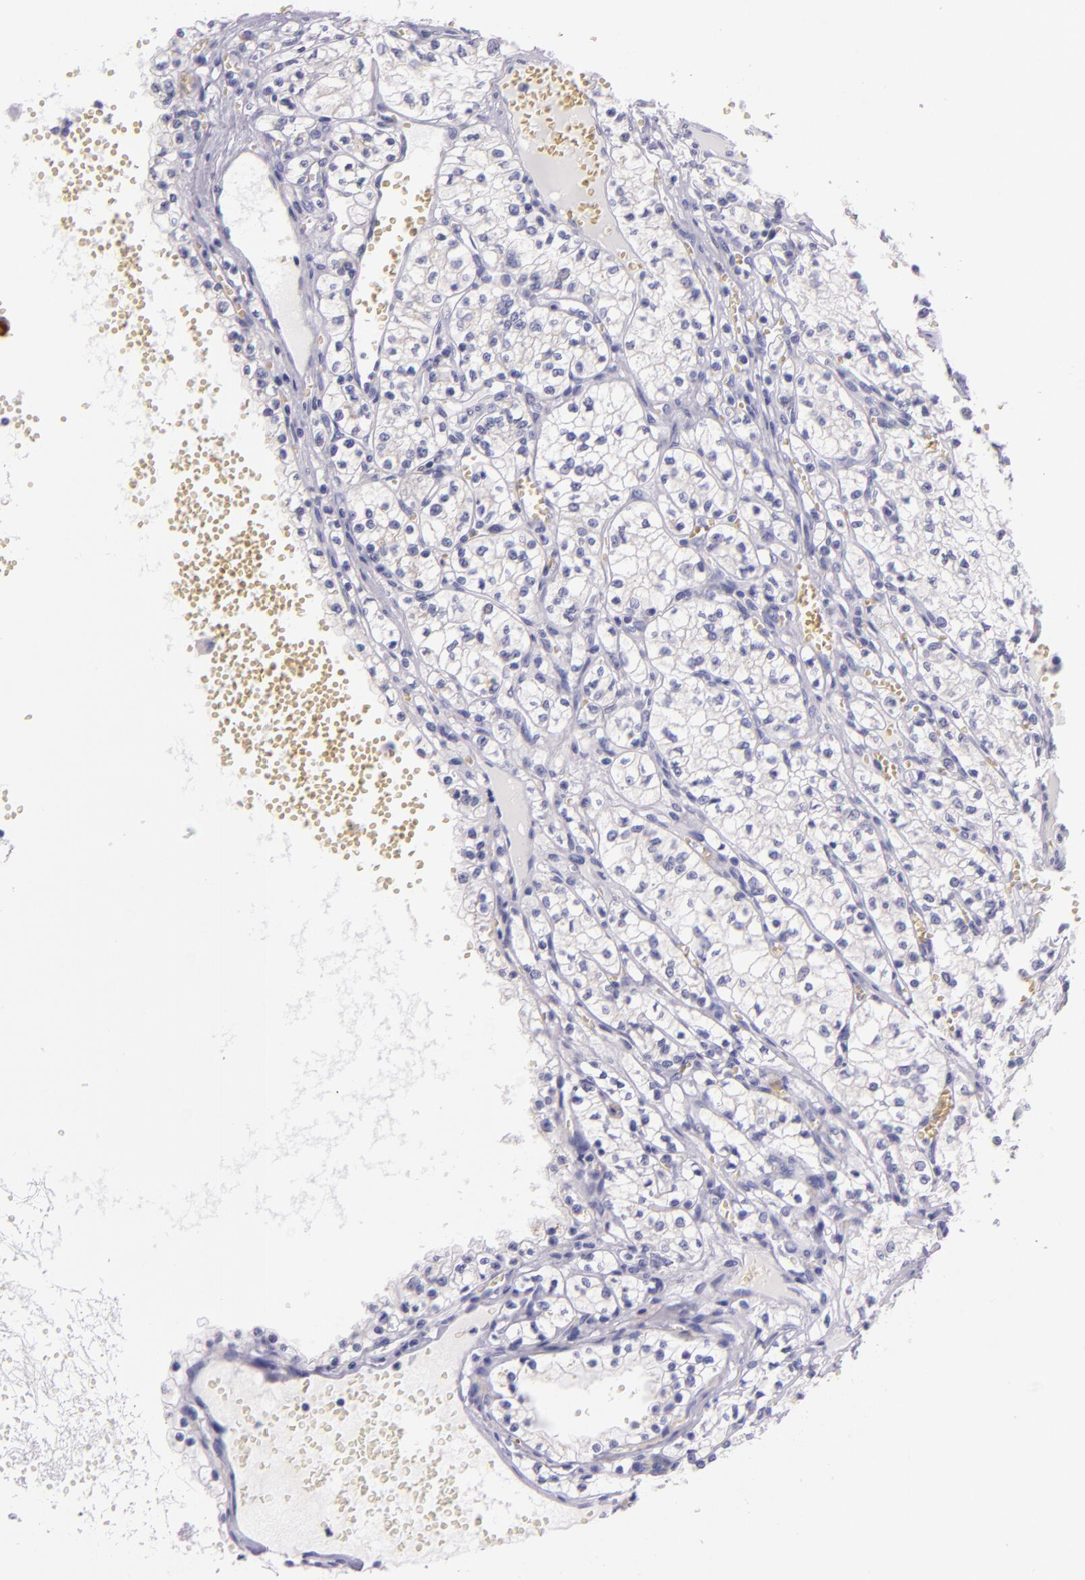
{"staining": {"intensity": "negative", "quantity": "none", "location": "none"}, "tissue": "renal cancer", "cell_type": "Tumor cells", "image_type": "cancer", "snomed": [{"axis": "morphology", "description": "Adenocarcinoma, NOS"}, {"axis": "topography", "description": "Kidney"}], "caption": "Immunohistochemistry (IHC) of human renal cancer (adenocarcinoma) demonstrates no positivity in tumor cells.", "gene": "MUC5AC", "patient": {"sex": "male", "age": 61}}